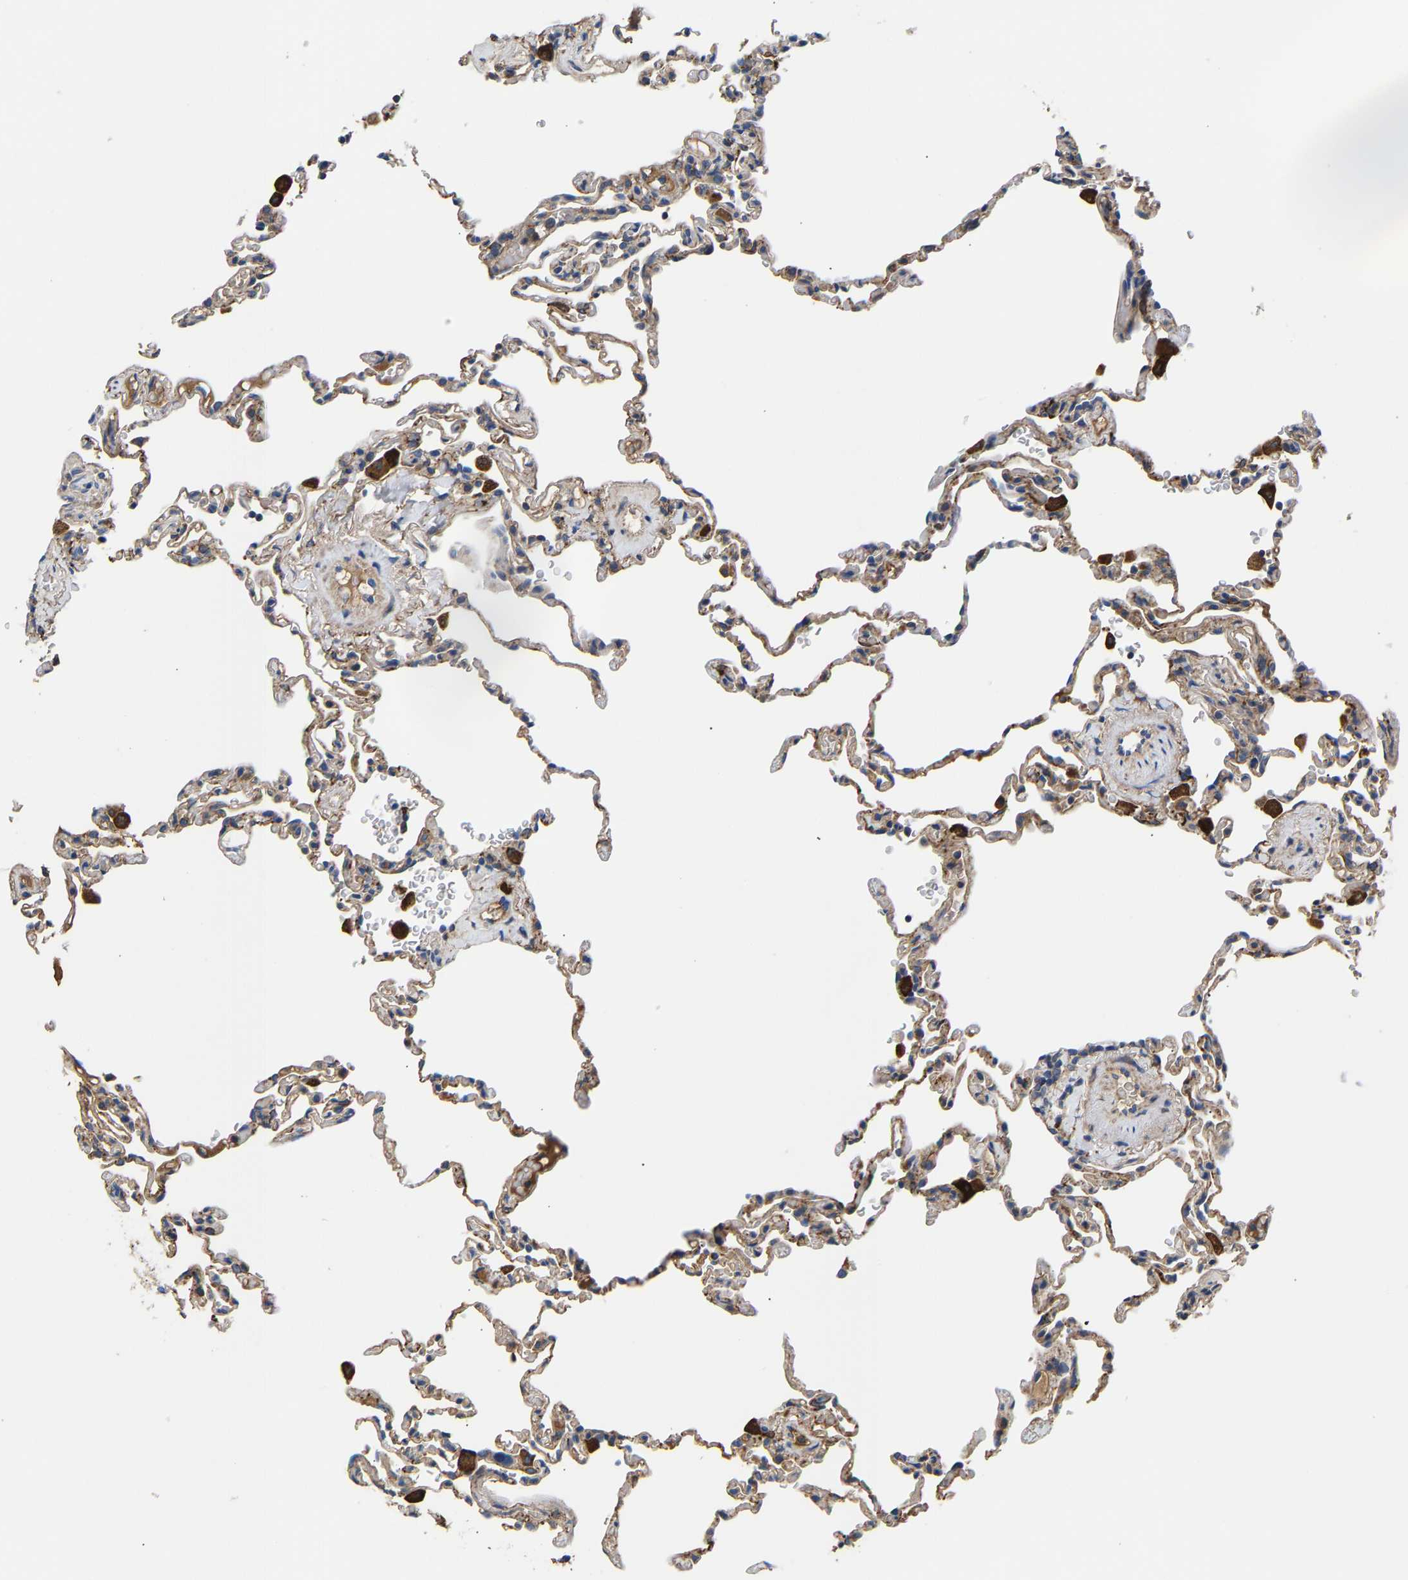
{"staining": {"intensity": "moderate", "quantity": "<25%", "location": "cytoplasmic/membranous"}, "tissue": "lung", "cell_type": "Alveolar cells", "image_type": "normal", "snomed": [{"axis": "morphology", "description": "Normal tissue, NOS"}, {"axis": "topography", "description": "Lung"}], "caption": "This image displays IHC staining of normal human lung, with low moderate cytoplasmic/membranous positivity in about <25% of alveolar cells.", "gene": "CCDC171", "patient": {"sex": "male", "age": 59}}